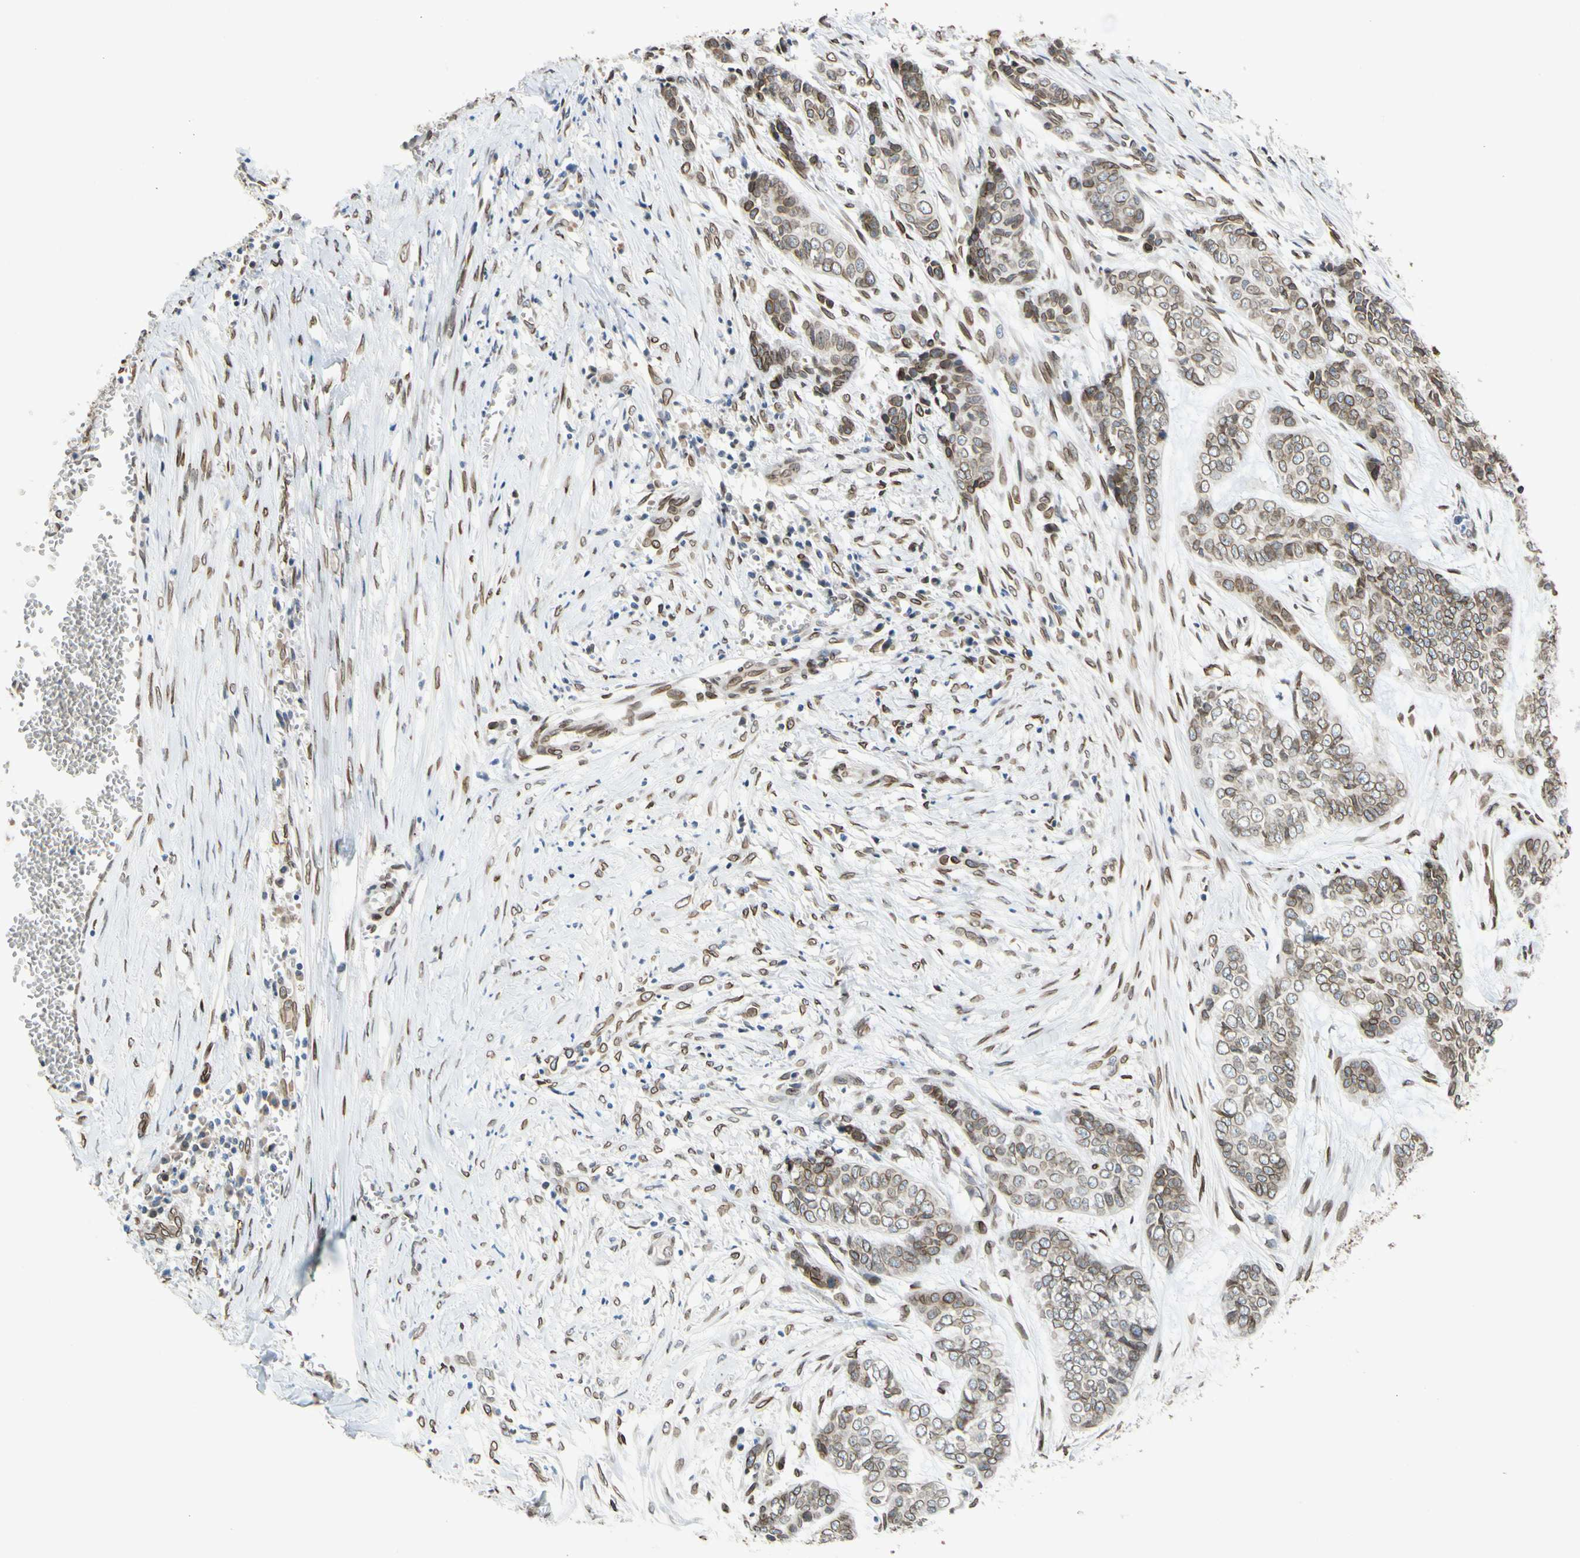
{"staining": {"intensity": "moderate", "quantity": ">75%", "location": "cytoplasmic/membranous,nuclear"}, "tissue": "skin cancer", "cell_type": "Tumor cells", "image_type": "cancer", "snomed": [{"axis": "morphology", "description": "Basal cell carcinoma"}, {"axis": "topography", "description": "Skin"}], "caption": "Tumor cells display medium levels of moderate cytoplasmic/membranous and nuclear positivity in approximately >75% of cells in skin cancer (basal cell carcinoma).", "gene": "SUN1", "patient": {"sex": "female", "age": 64}}